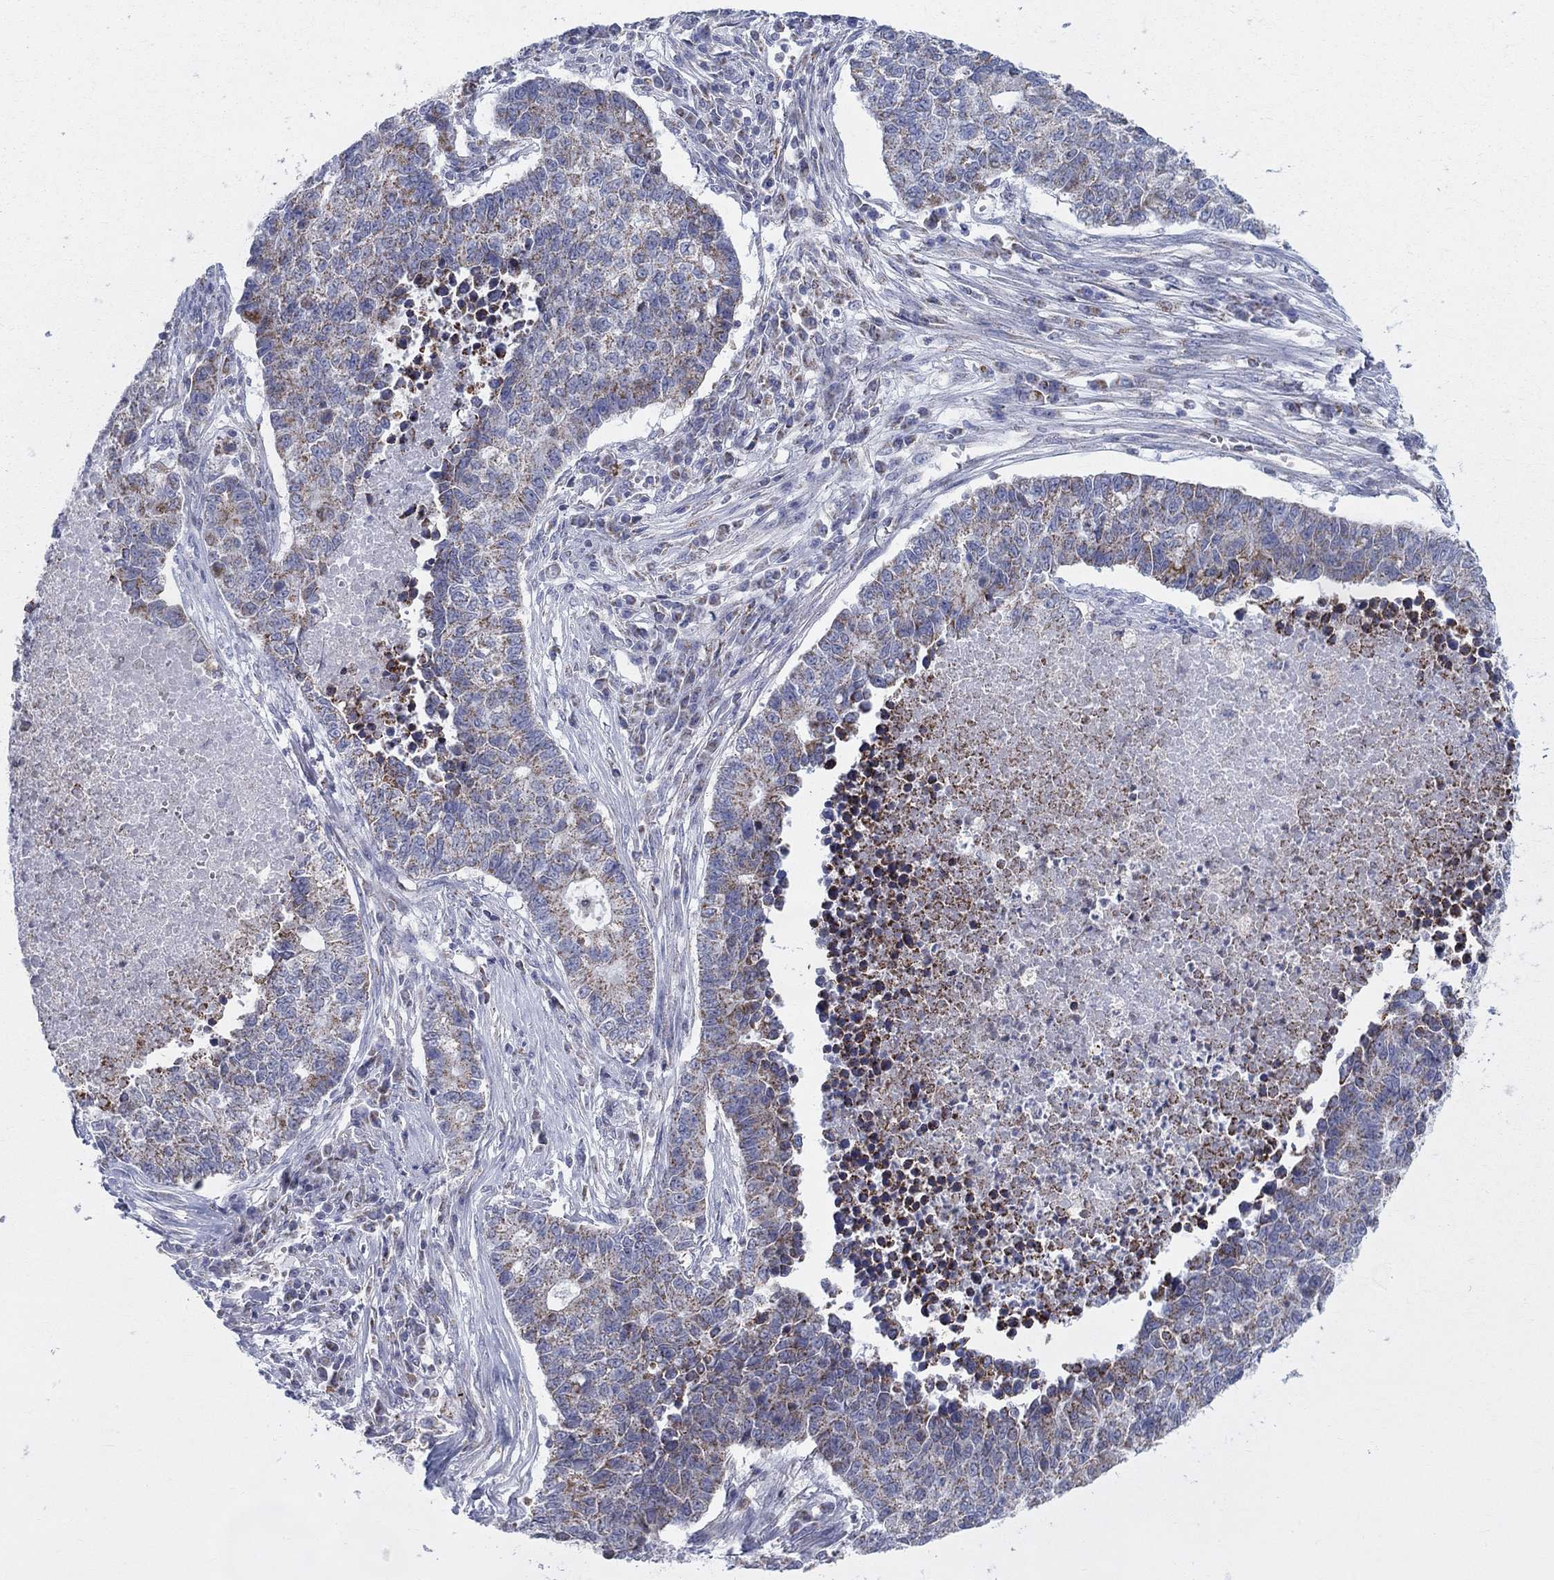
{"staining": {"intensity": "moderate", "quantity": "<25%", "location": "cytoplasmic/membranous"}, "tissue": "lung cancer", "cell_type": "Tumor cells", "image_type": "cancer", "snomed": [{"axis": "morphology", "description": "Adenocarcinoma, NOS"}, {"axis": "topography", "description": "Lung"}], "caption": "A low amount of moderate cytoplasmic/membranous staining is identified in about <25% of tumor cells in adenocarcinoma (lung) tissue.", "gene": "KISS1R", "patient": {"sex": "male", "age": 57}}